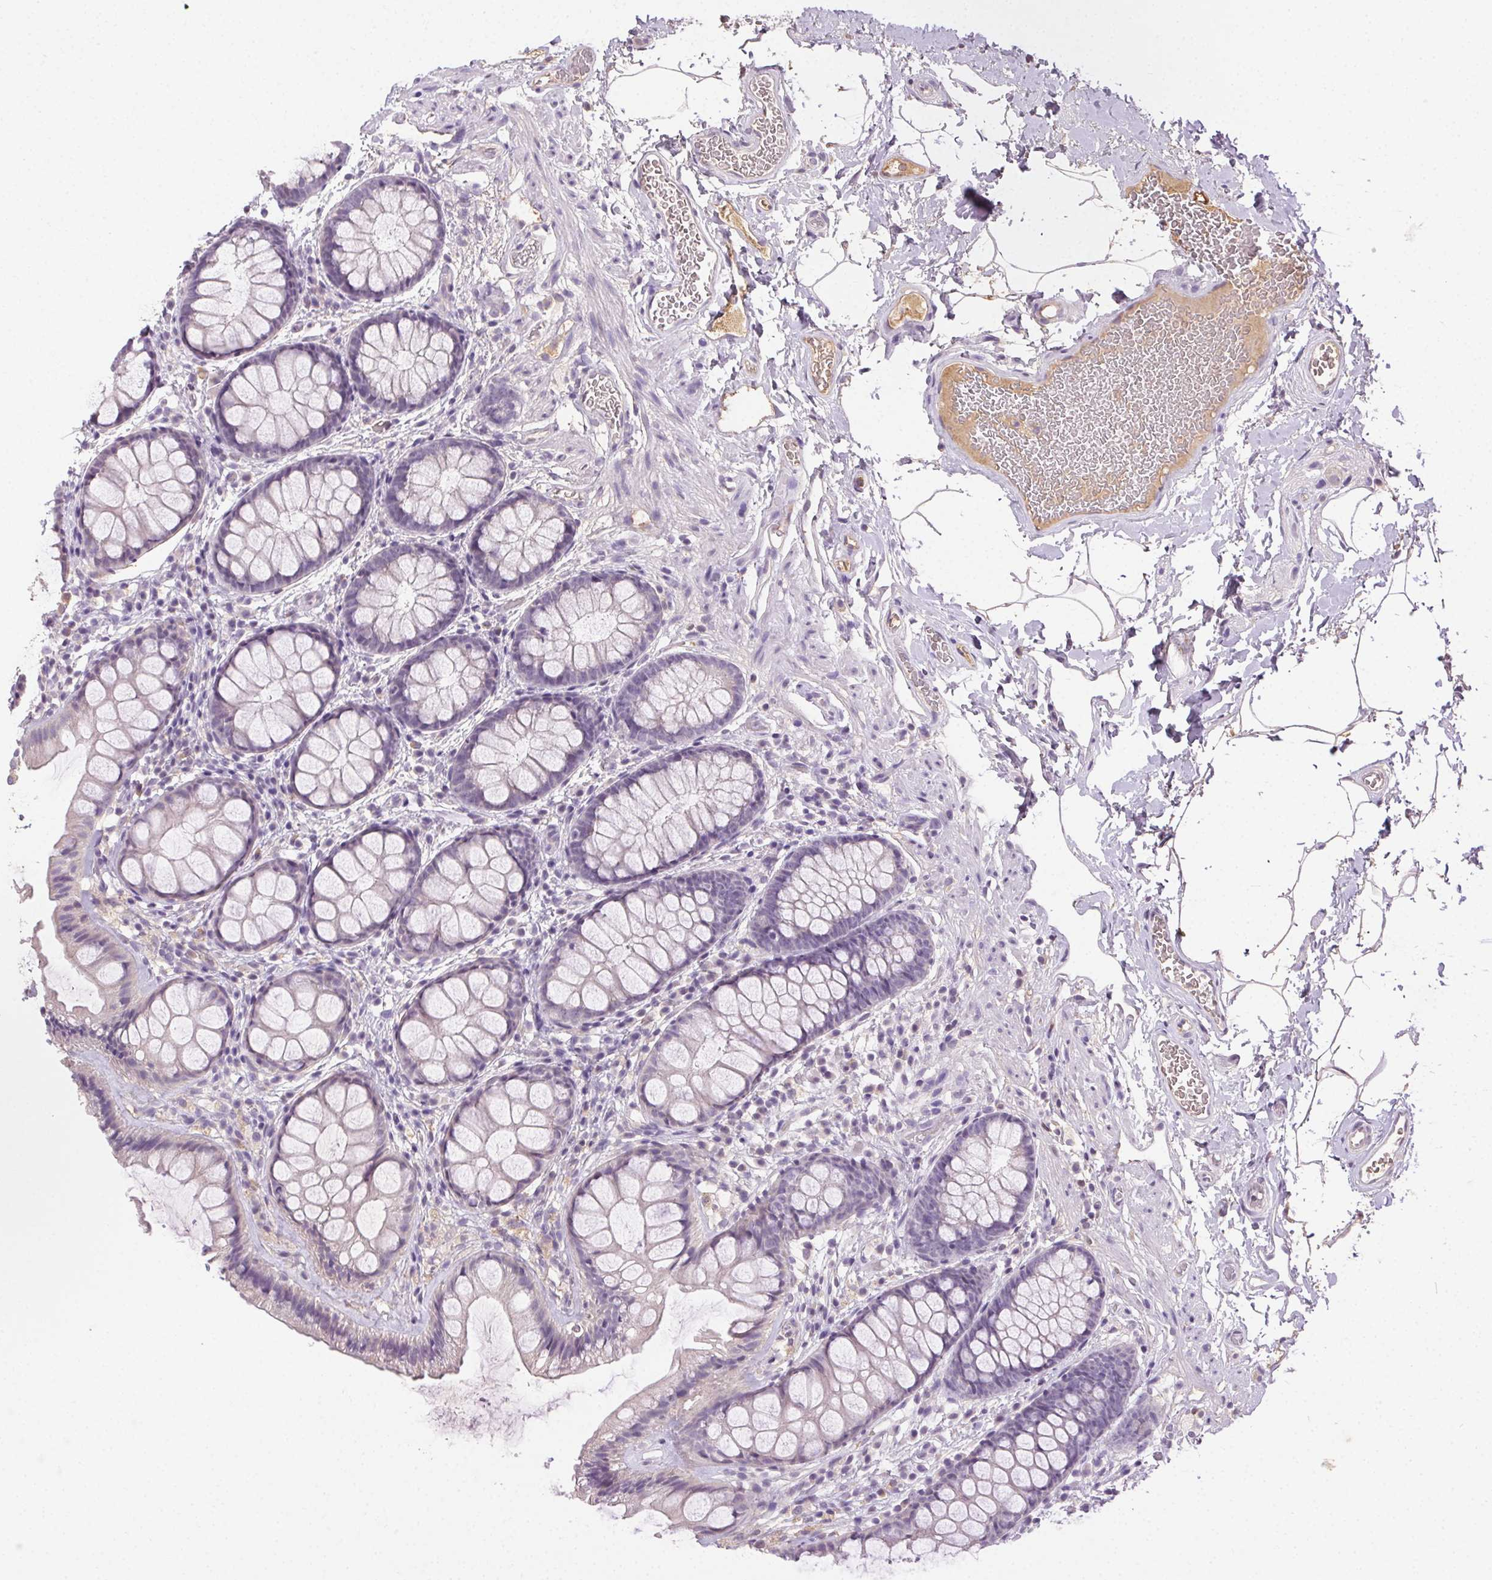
{"staining": {"intensity": "negative", "quantity": "none", "location": "none"}, "tissue": "rectum", "cell_type": "Glandular cells", "image_type": "normal", "snomed": [{"axis": "morphology", "description": "Normal tissue, NOS"}, {"axis": "topography", "description": "Rectum"}], "caption": "Immunohistochemistry of benign rectum shows no expression in glandular cells.", "gene": "BPIFB2", "patient": {"sex": "female", "age": 62}}